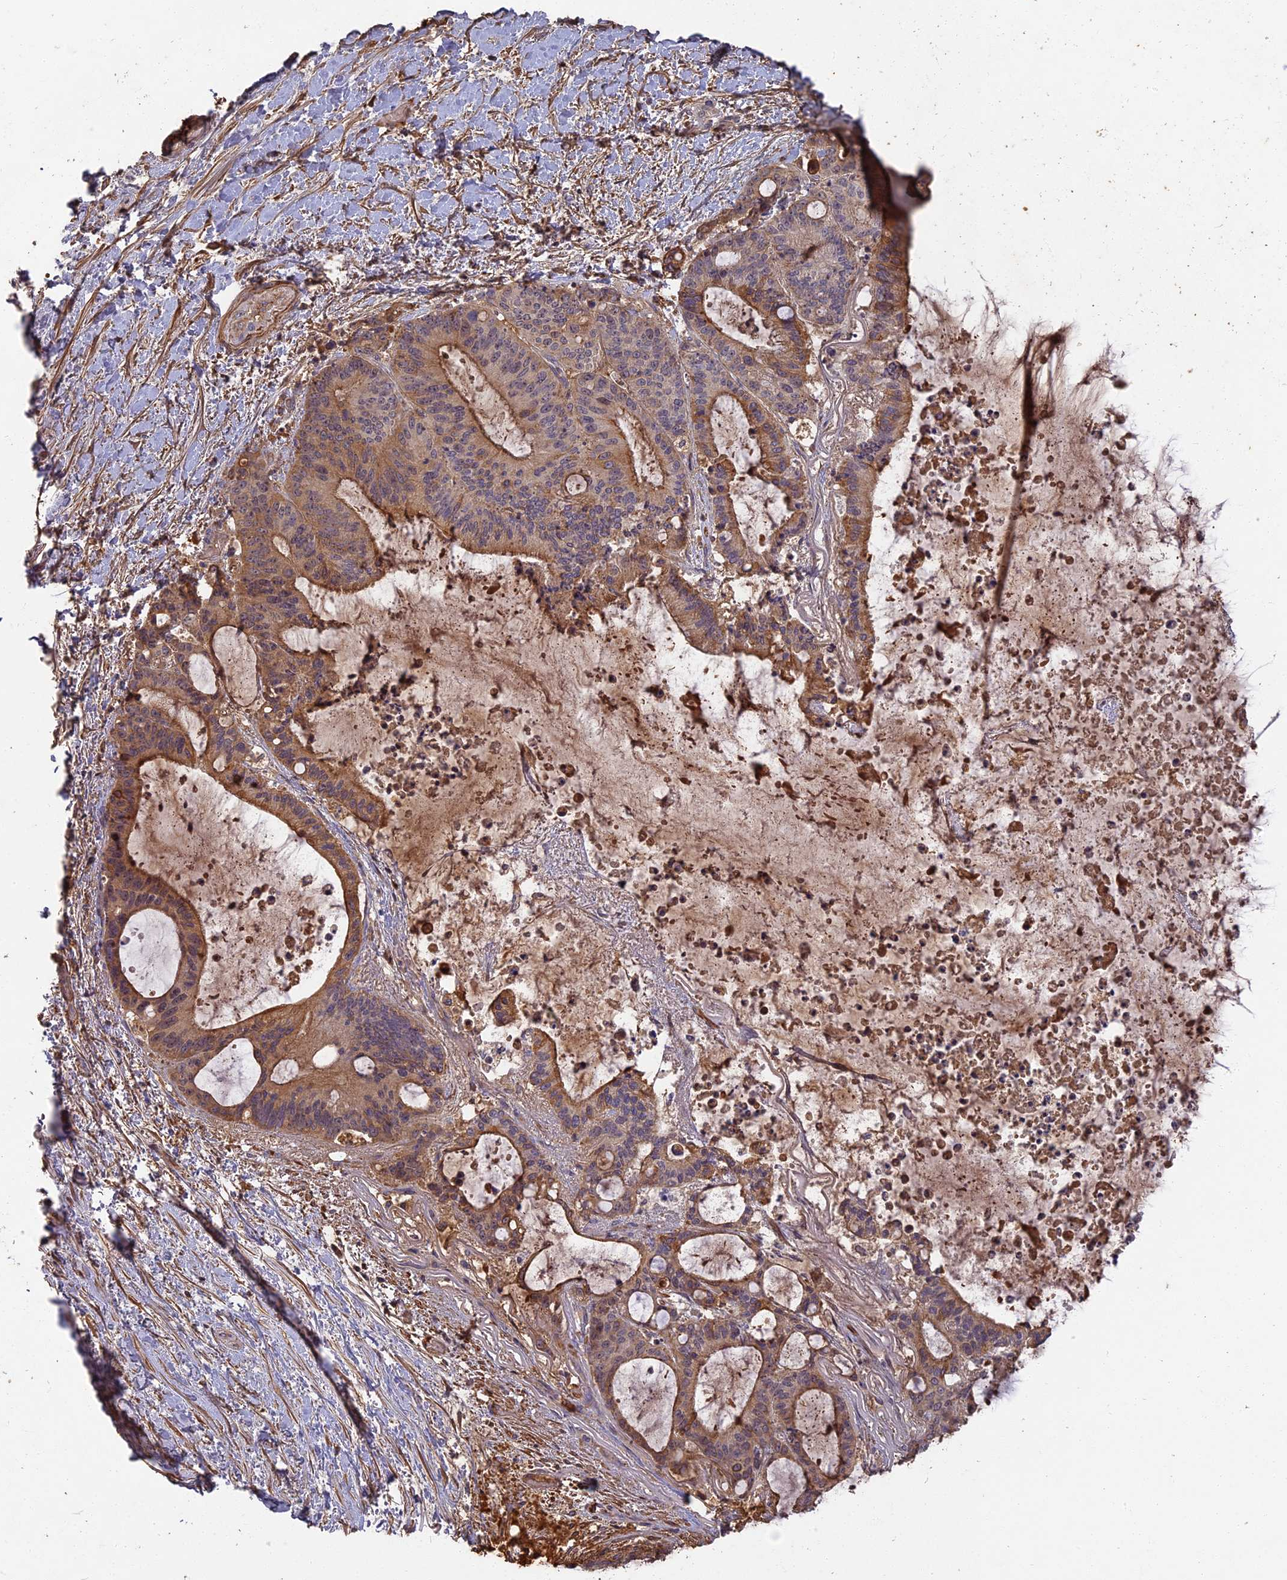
{"staining": {"intensity": "moderate", "quantity": "25%-75%", "location": "cytoplasmic/membranous"}, "tissue": "liver cancer", "cell_type": "Tumor cells", "image_type": "cancer", "snomed": [{"axis": "morphology", "description": "Normal tissue, NOS"}, {"axis": "morphology", "description": "Cholangiocarcinoma"}, {"axis": "topography", "description": "Liver"}, {"axis": "topography", "description": "Peripheral nerve tissue"}], "caption": "Liver cancer tissue exhibits moderate cytoplasmic/membranous staining in approximately 25%-75% of tumor cells Using DAB (brown) and hematoxylin (blue) stains, captured at high magnification using brightfield microscopy.", "gene": "ERMAP", "patient": {"sex": "female", "age": 73}}